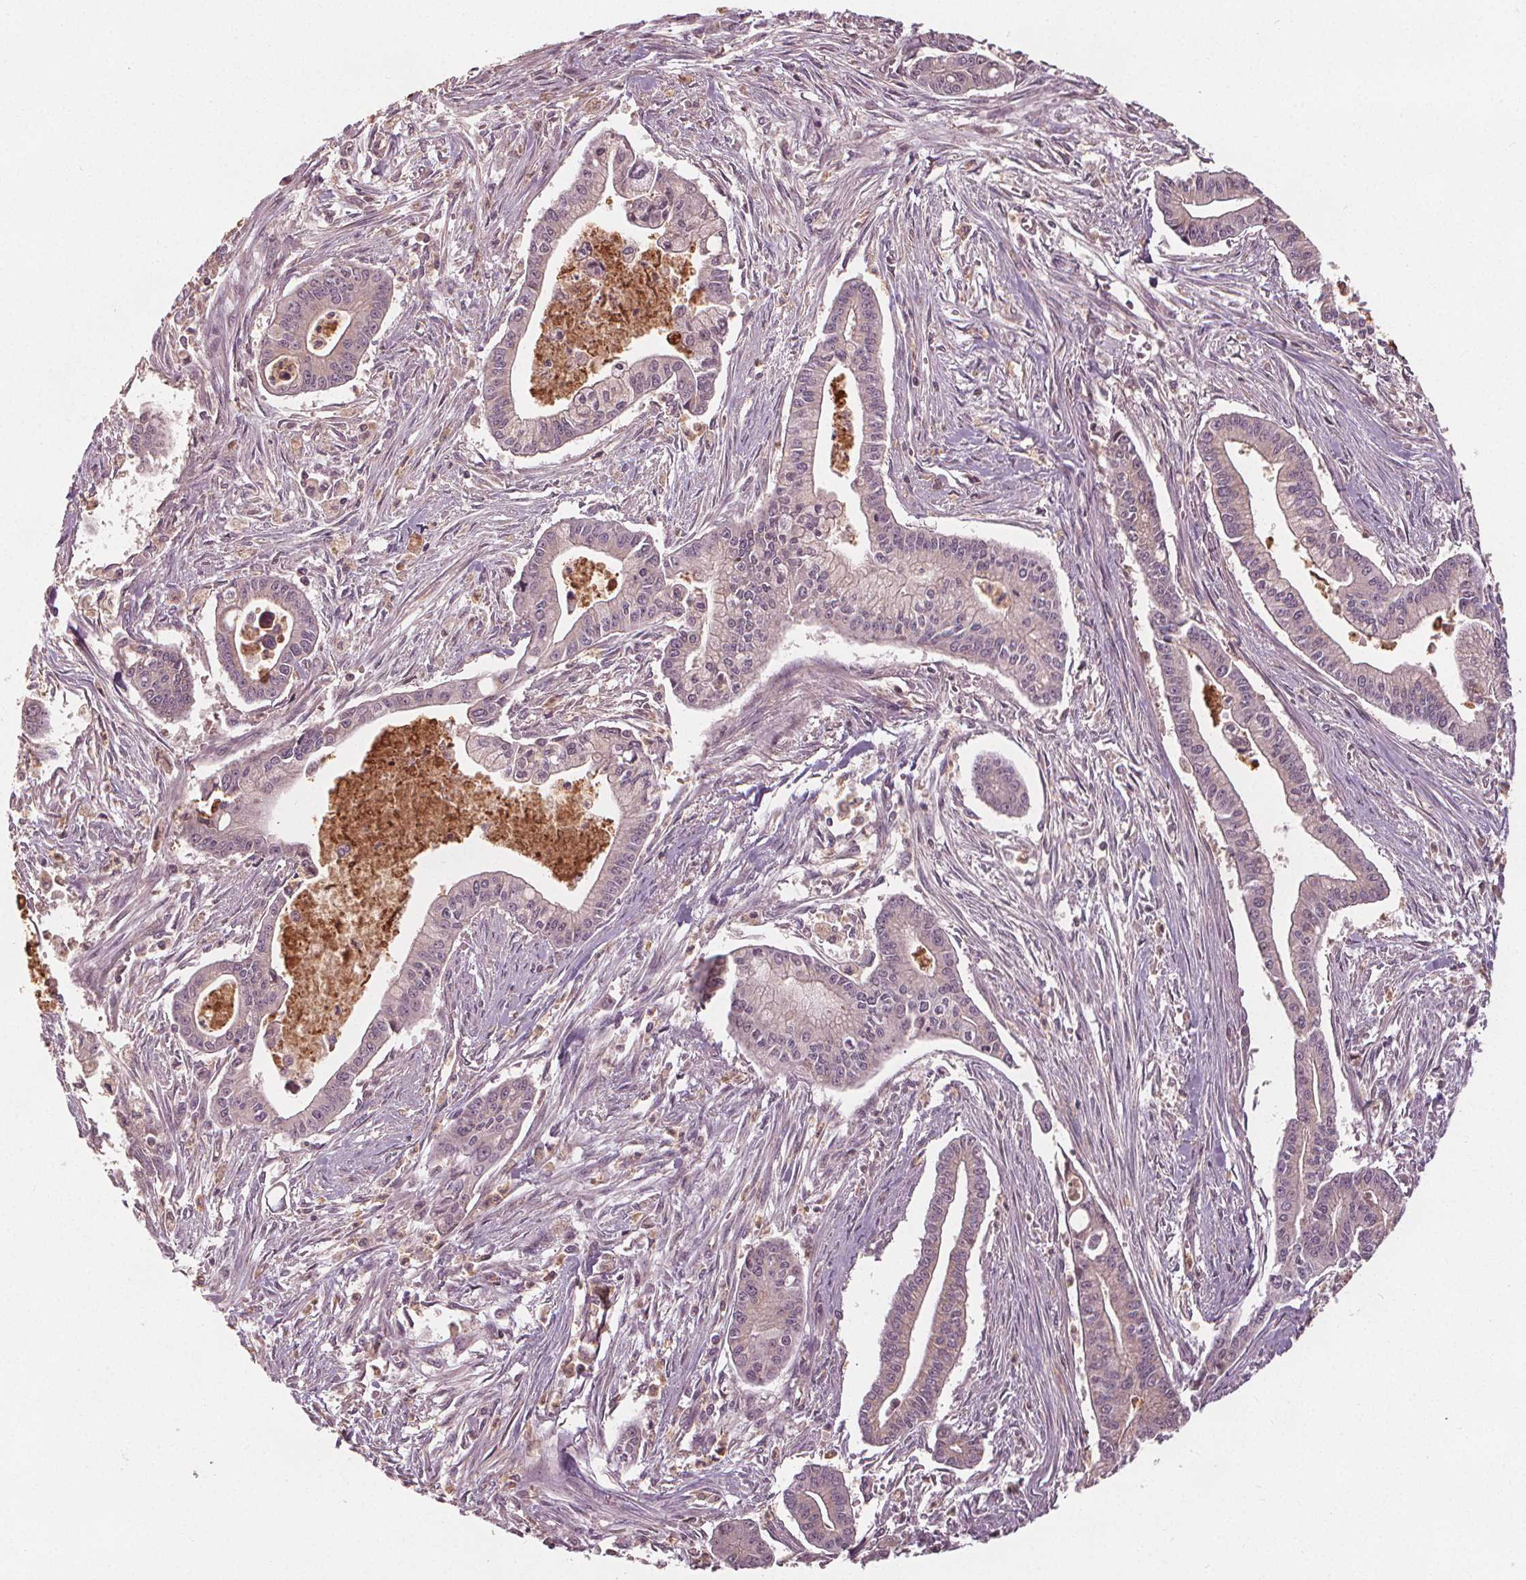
{"staining": {"intensity": "weak", "quantity": "<25%", "location": "cytoplasmic/membranous"}, "tissue": "pancreatic cancer", "cell_type": "Tumor cells", "image_type": "cancer", "snomed": [{"axis": "morphology", "description": "Adenocarcinoma, NOS"}, {"axis": "topography", "description": "Pancreas"}], "caption": "Immunohistochemical staining of human adenocarcinoma (pancreatic) shows no significant positivity in tumor cells.", "gene": "GNB2", "patient": {"sex": "female", "age": 65}}